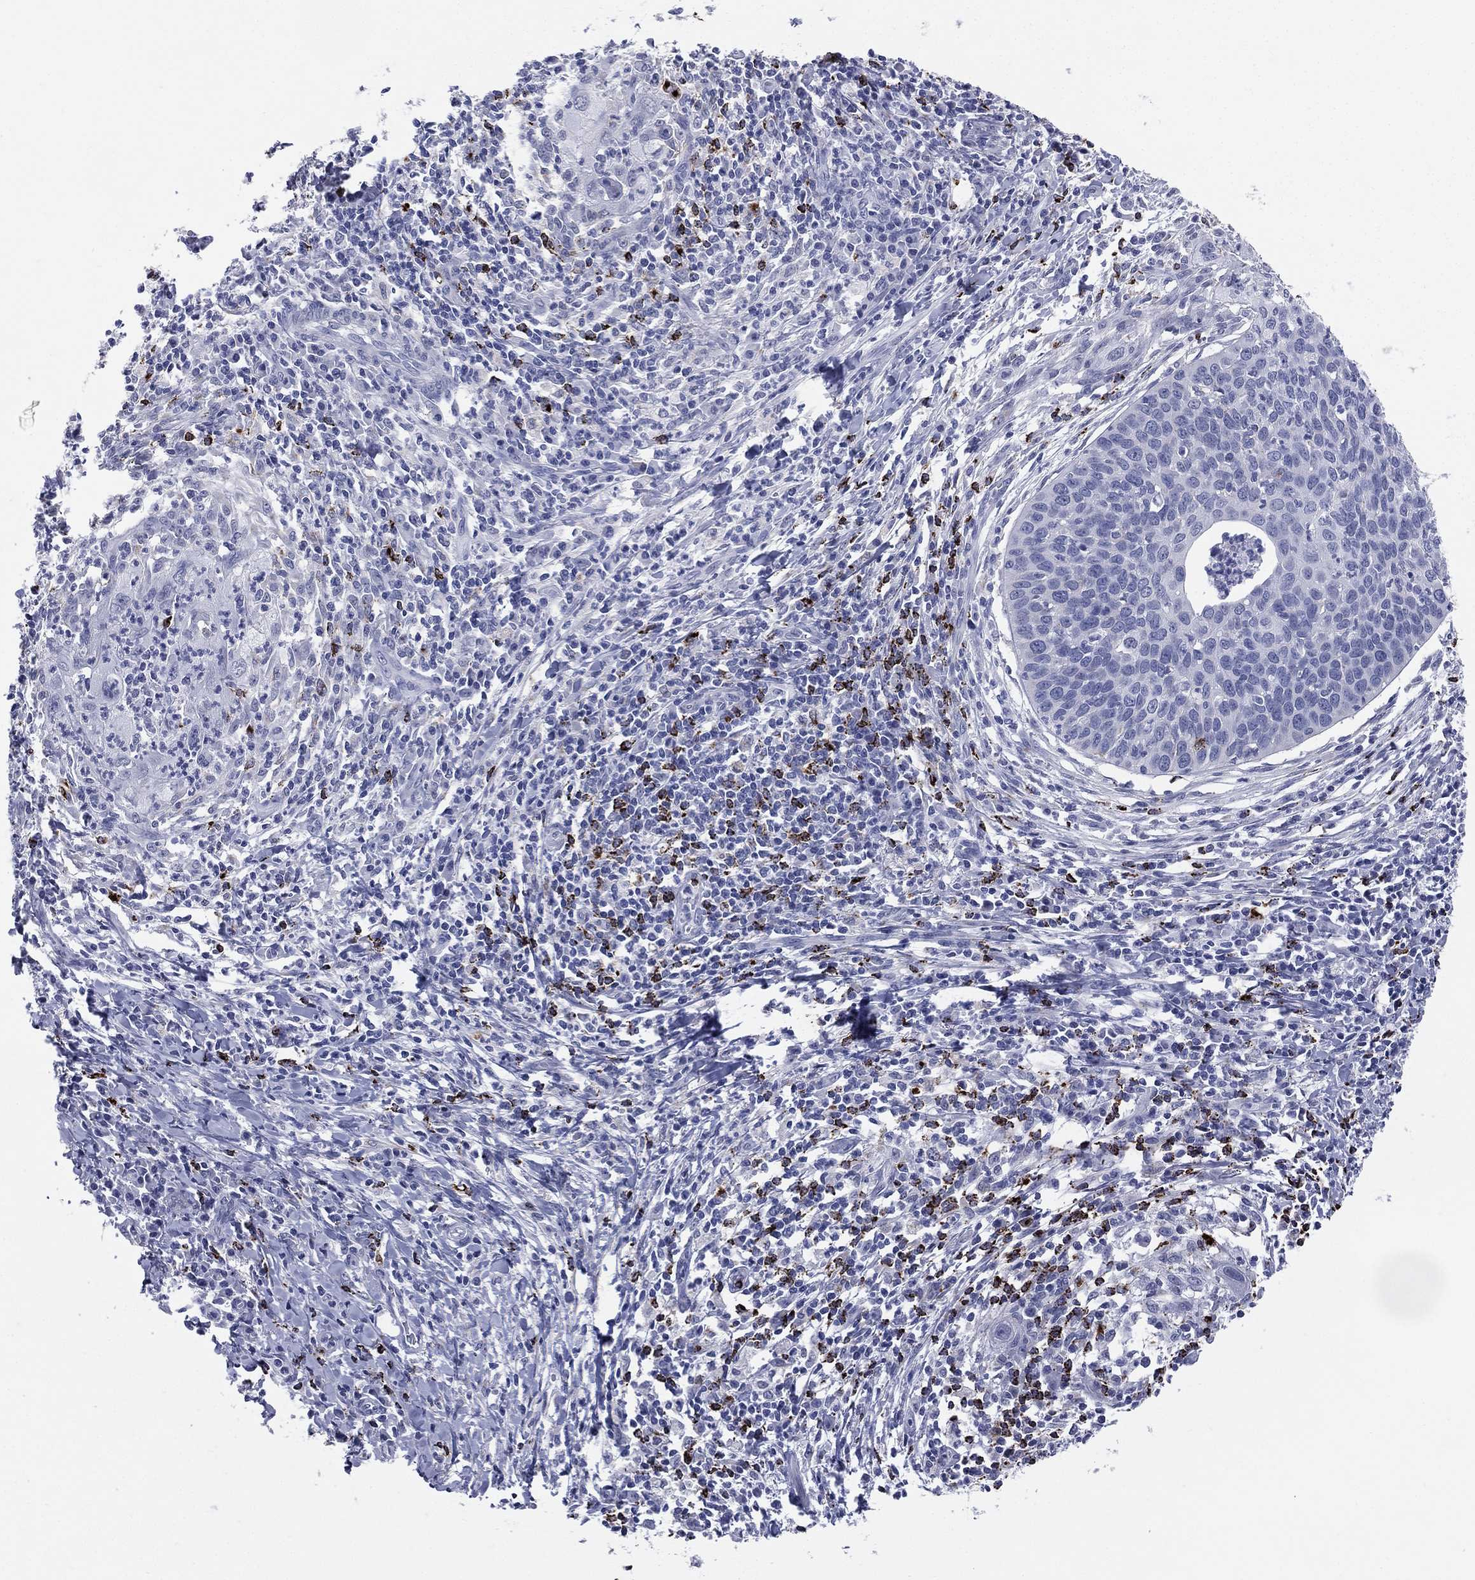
{"staining": {"intensity": "negative", "quantity": "none", "location": "none"}, "tissue": "cervical cancer", "cell_type": "Tumor cells", "image_type": "cancer", "snomed": [{"axis": "morphology", "description": "Squamous cell carcinoma, NOS"}, {"axis": "topography", "description": "Cervix"}], "caption": "The histopathology image demonstrates no staining of tumor cells in squamous cell carcinoma (cervical).", "gene": "HLA-DOA", "patient": {"sex": "female", "age": 26}}